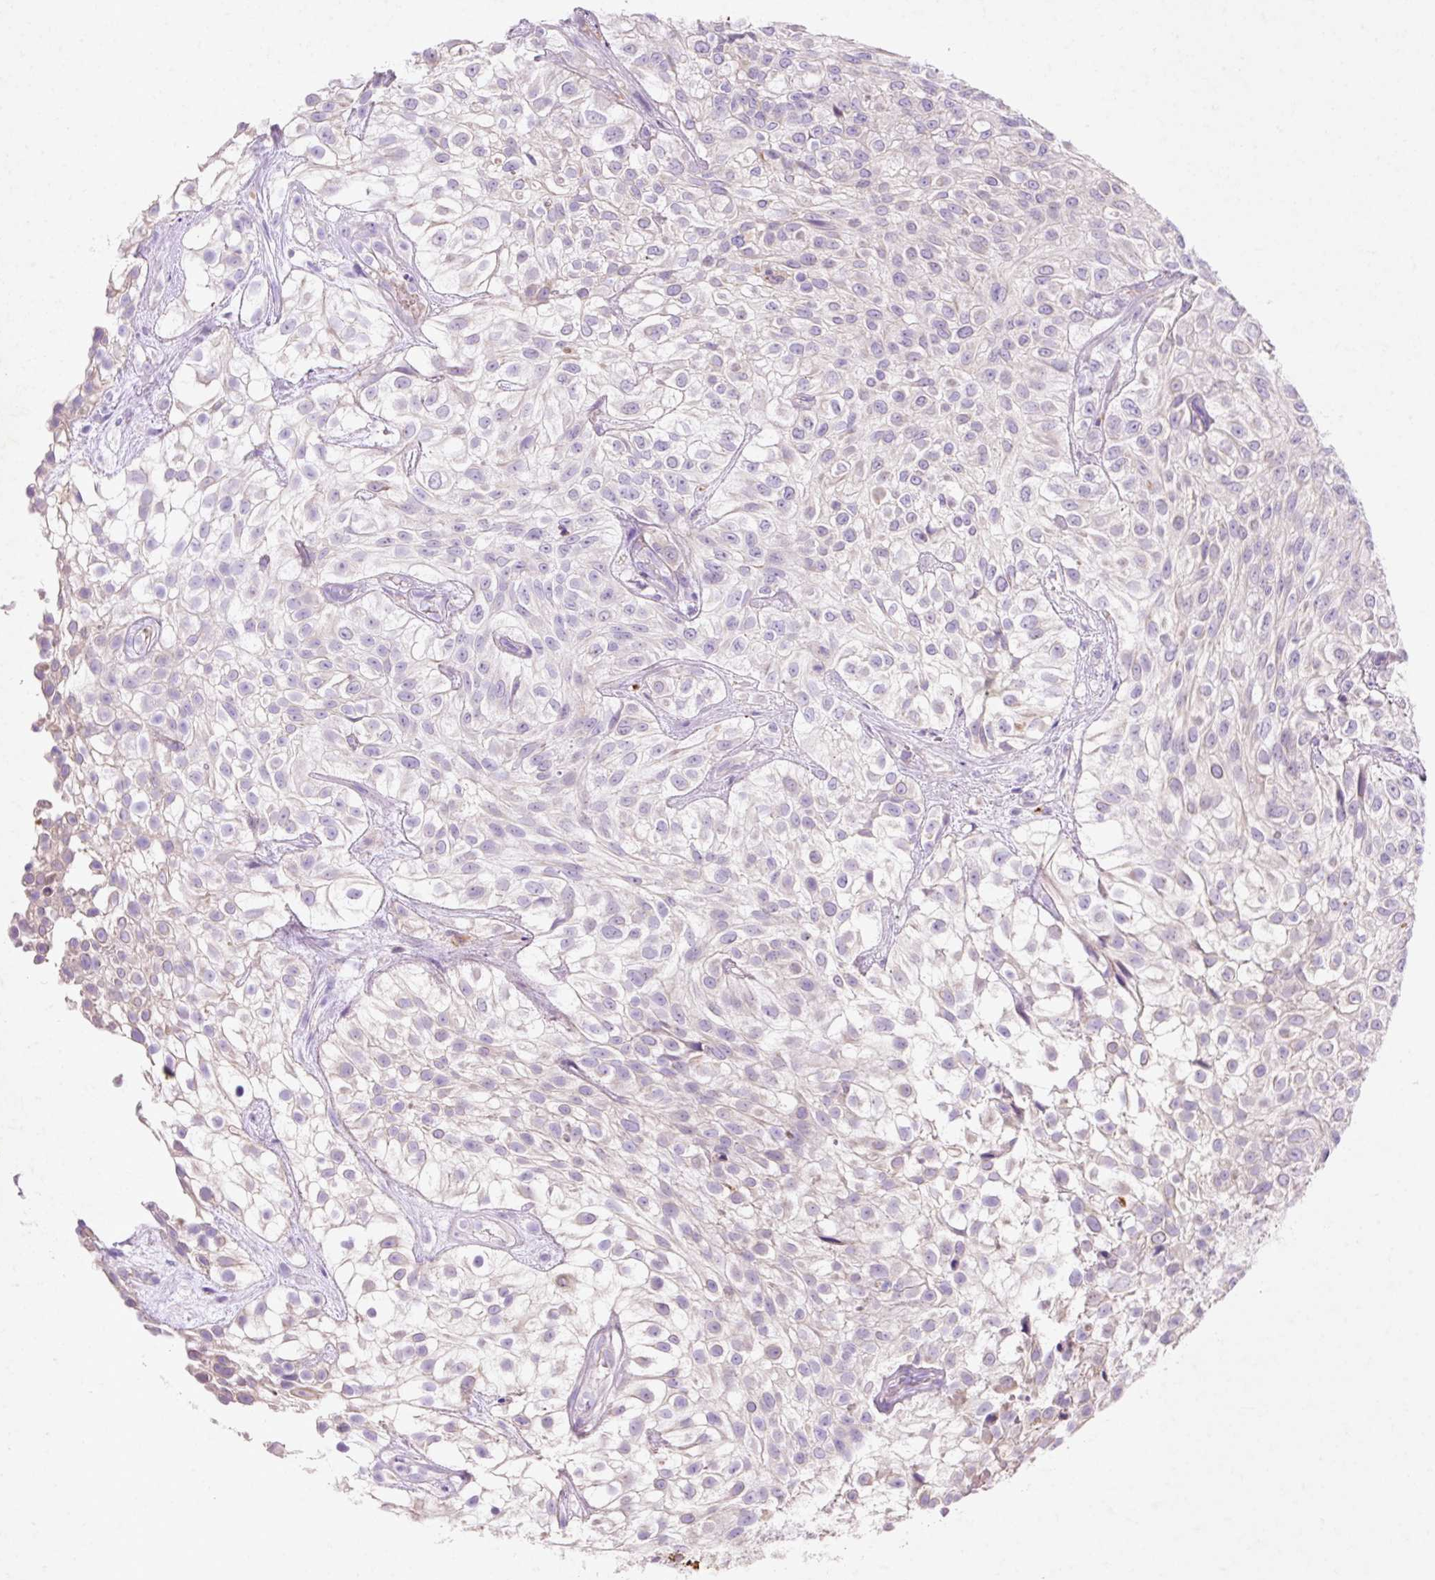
{"staining": {"intensity": "negative", "quantity": "none", "location": "none"}, "tissue": "urothelial cancer", "cell_type": "Tumor cells", "image_type": "cancer", "snomed": [{"axis": "morphology", "description": "Urothelial carcinoma, High grade"}, {"axis": "topography", "description": "Urinary bladder"}], "caption": "Urothelial carcinoma (high-grade) stained for a protein using IHC demonstrates no positivity tumor cells.", "gene": "HEXA", "patient": {"sex": "male", "age": 56}}